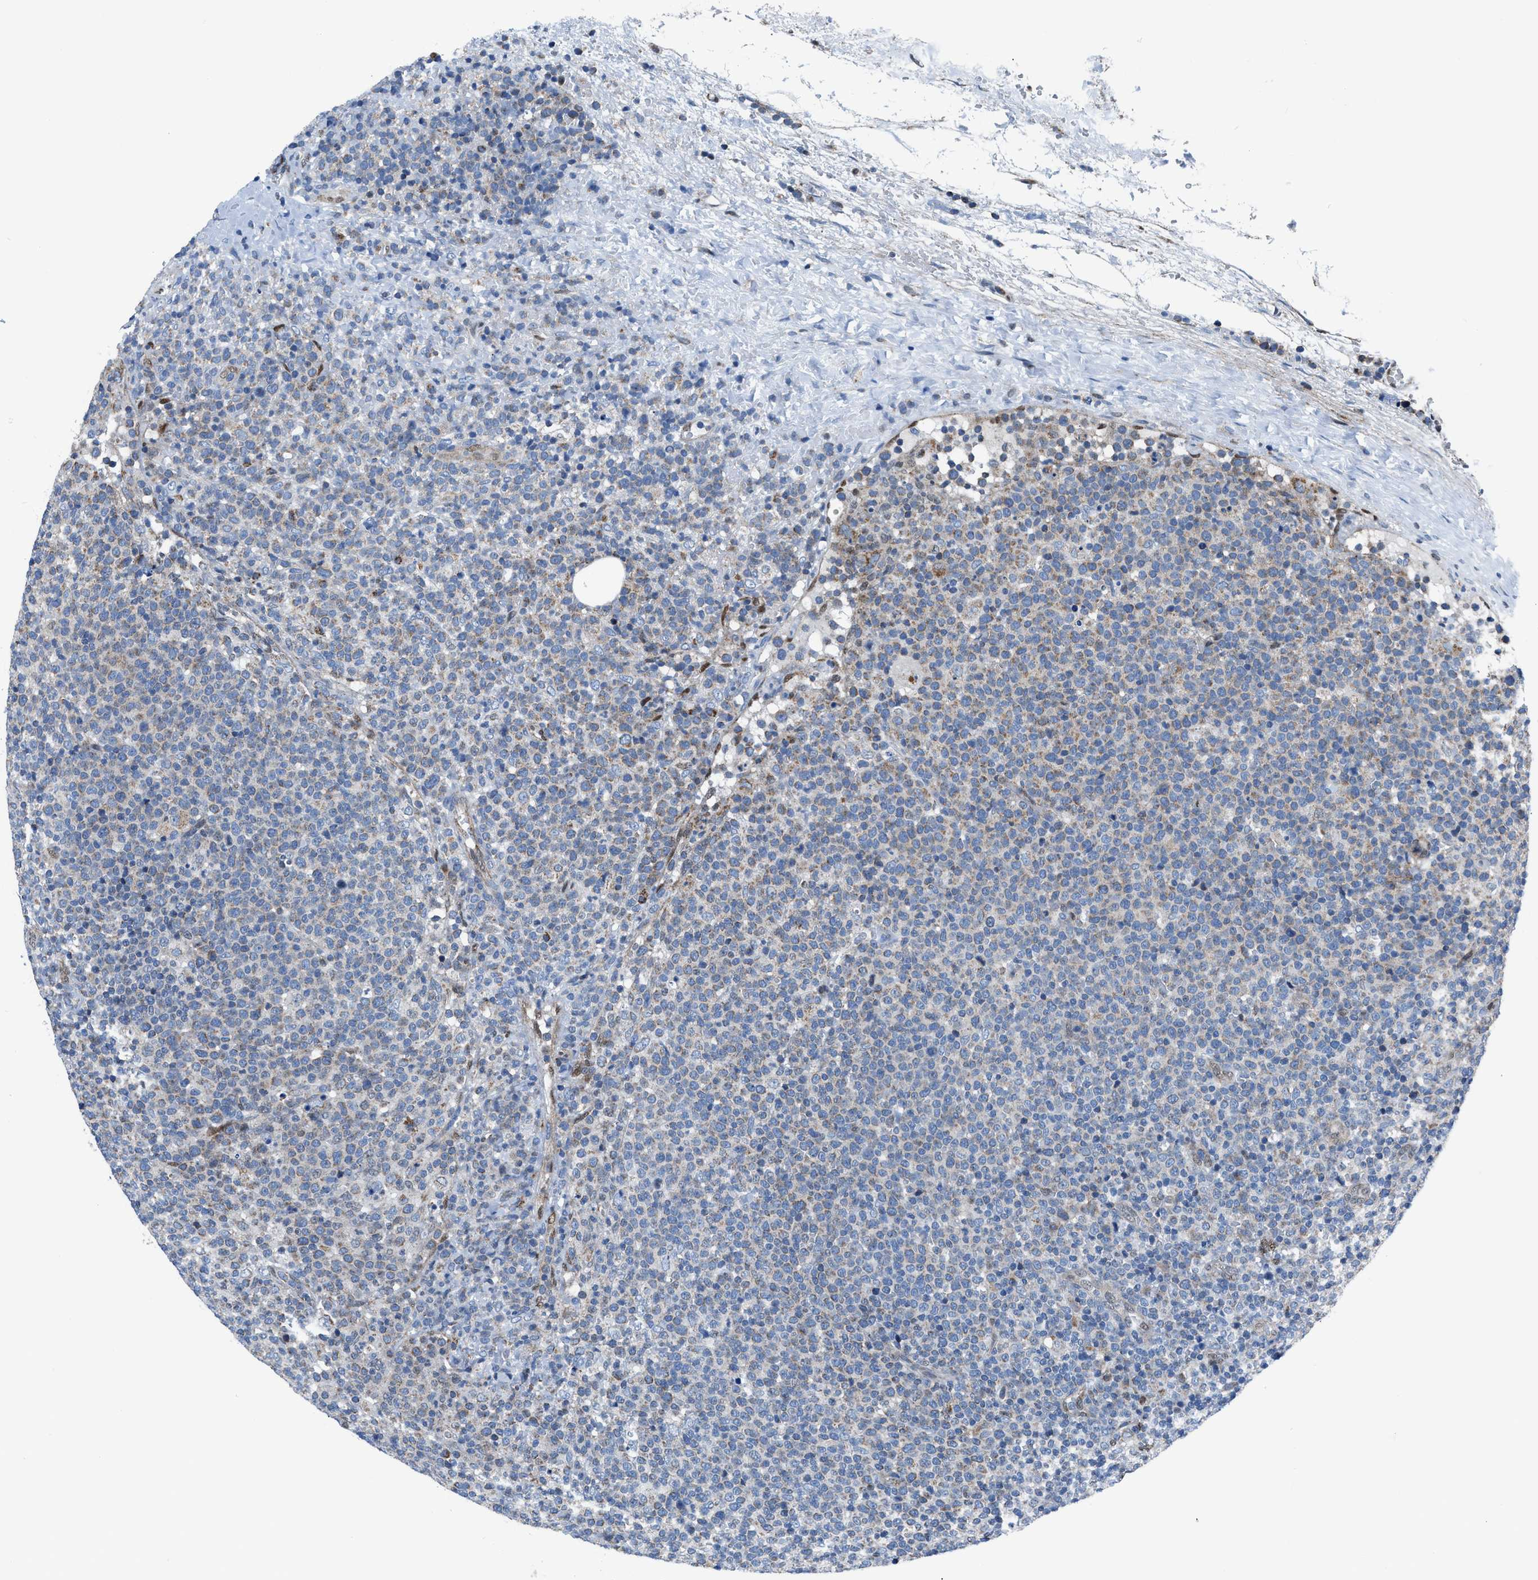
{"staining": {"intensity": "moderate", "quantity": "<25%", "location": "cytoplasmic/membranous"}, "tissue": "lymphoma", "cell_type": "Tumor cells", "image_type": "cancer", "snomed": [{"axis": "morphology", "description": "Malignant lymphoma, non-Hodgkin's type, High grade"}, {"axis": "topography", "description": "Lymph node"}], "caption": "Moderate cytoplasmic/membranous protein staining is identified in approximately <25% of tumor cells in malignant lymphoma, non-Hodgkin's type (high-grade).", "gene": "LMO2", "patient": {"sex": "male", "age": 61}}